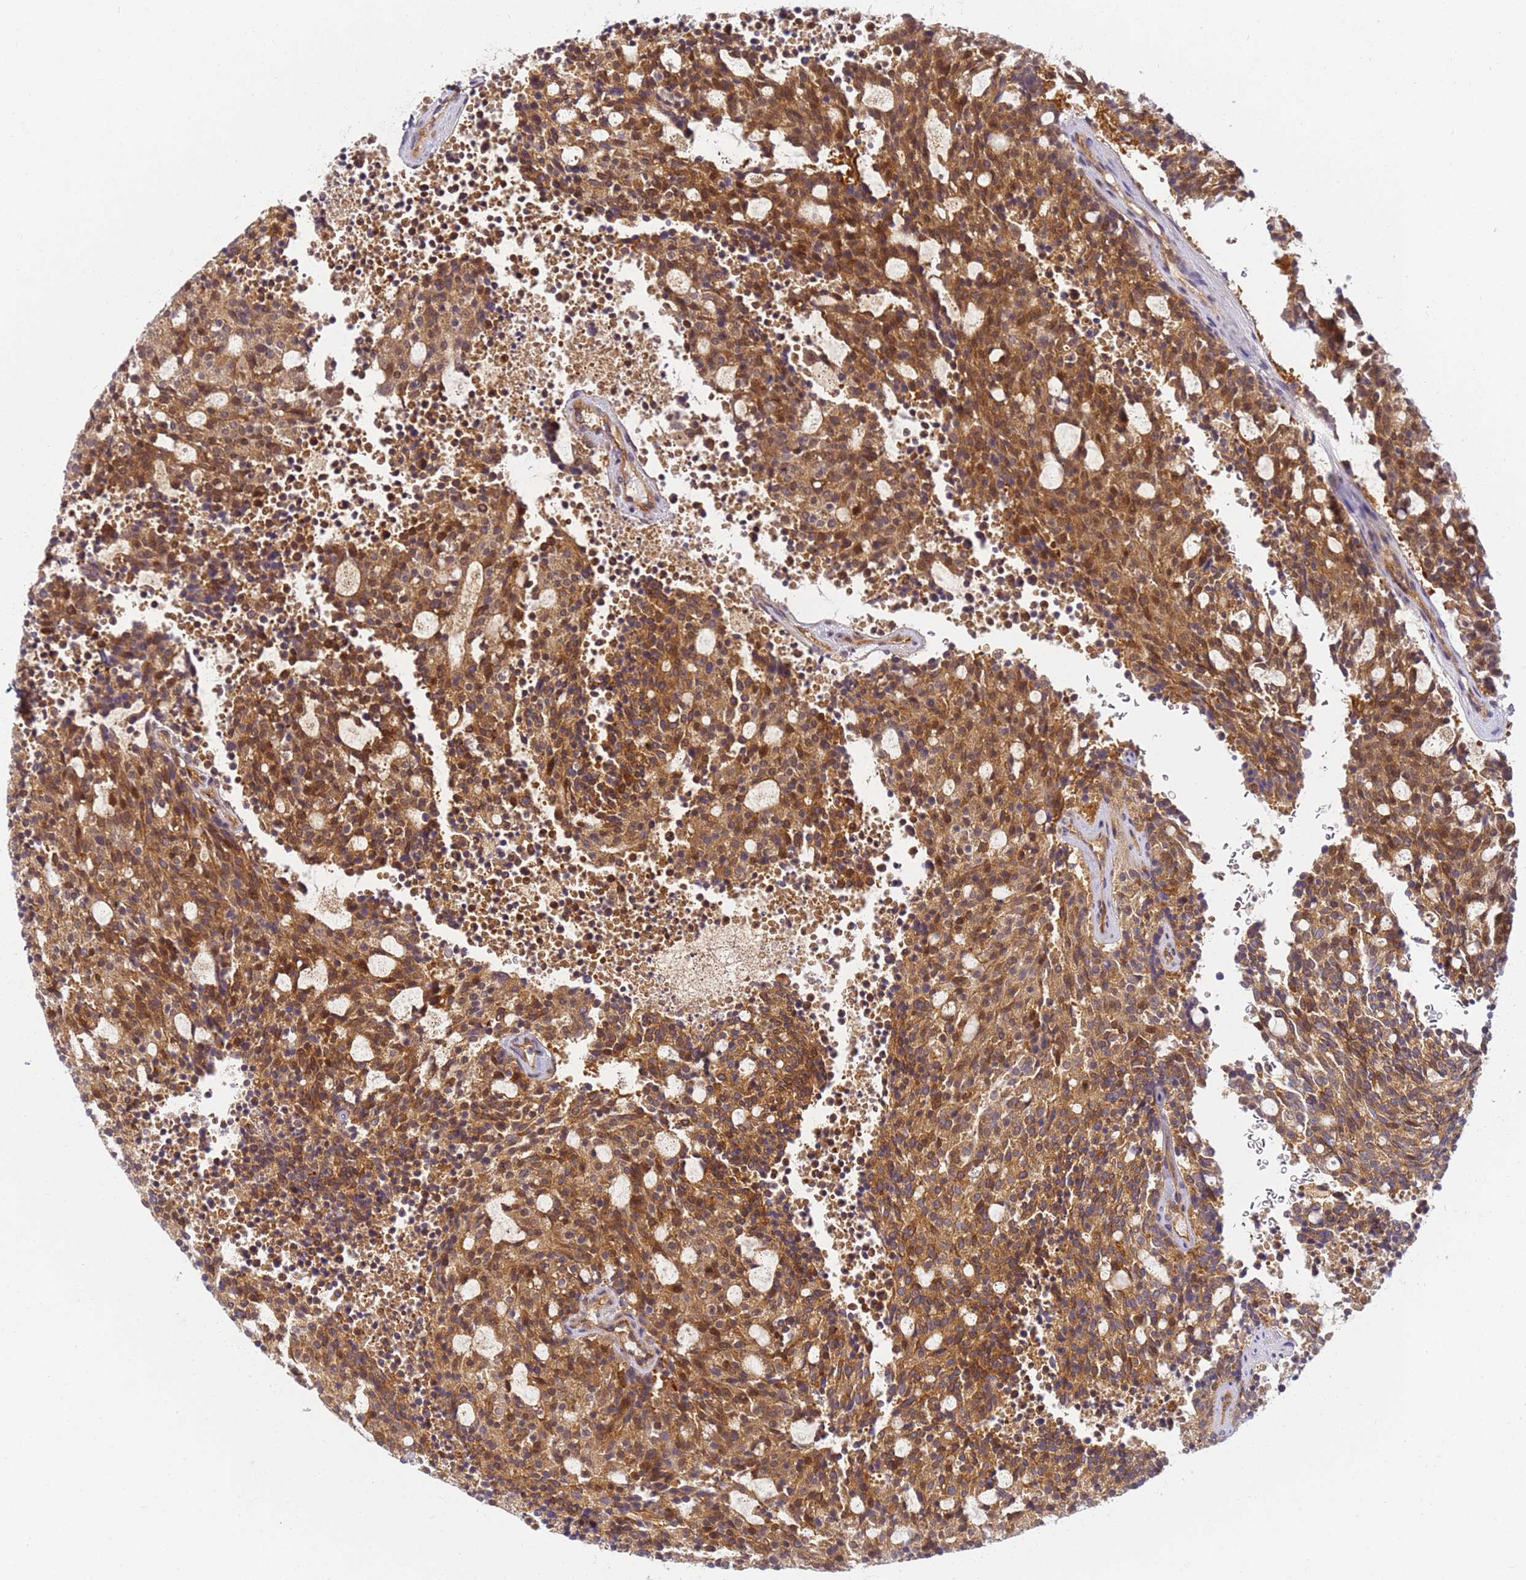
{"staining": {"intensity": "moderate", "quantity": ">75%", "location": "cytoplasmic/membranous"}, "tissue": "carcinoid", "cell_type": "Tumor cells", "image_type": "cancer", "snomed": [{"axis": "morphology", "description": "Carcinoid, malignant, NOS"}, {"axis": "topography", "description": "Pancreas"}], "caption": "Malignant carcinoid stained with DAB IHC demonstrates medium levels of moderate cytoplasmic/membranous expression in about >75% of tumor cells.", "gene": "CHM", "patient": {"sex": "female", "age": 54}}